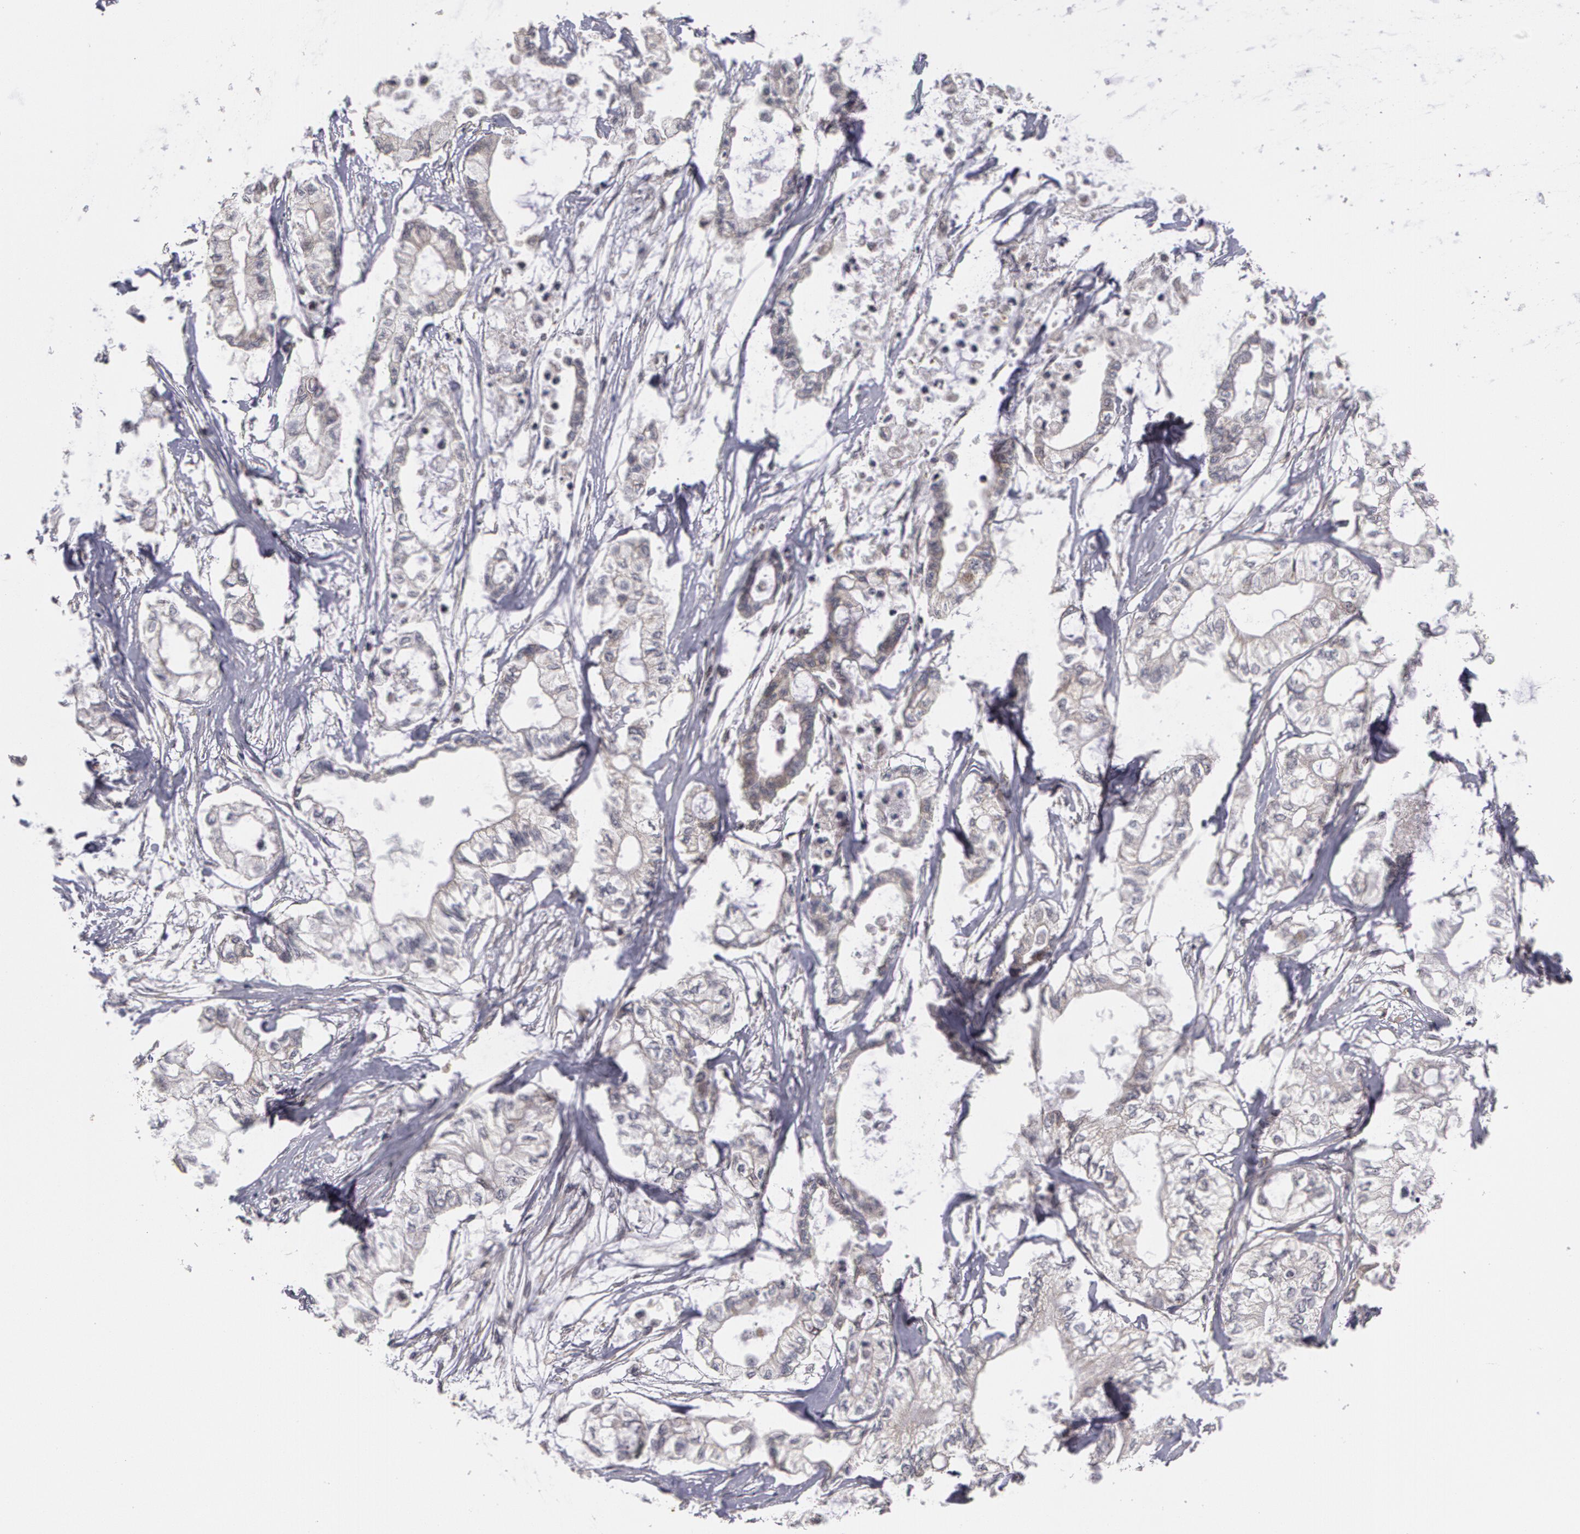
{"staining": {"intensity": "weak", "quantity": ">75%", "location": "cytoplasmic/membranous"}, "tissue": "pancreatic cancer", "cell_type": "Tumor cells", "image_type": "cancer", "snomed": [{"axis": "morphology", "description": "Adenocarcinoma, NOS"}, {"axis": "topography", "description": "Pancreas"}], "caption": "Tumor cells demonstrate low levels of weak cytoplasmic/membranous positivity in about >75% of cells in pancreatic cancer (adenocarcinoma).", "gene": "GLIS1", "patient": {"sex": "male", "age": 79}}